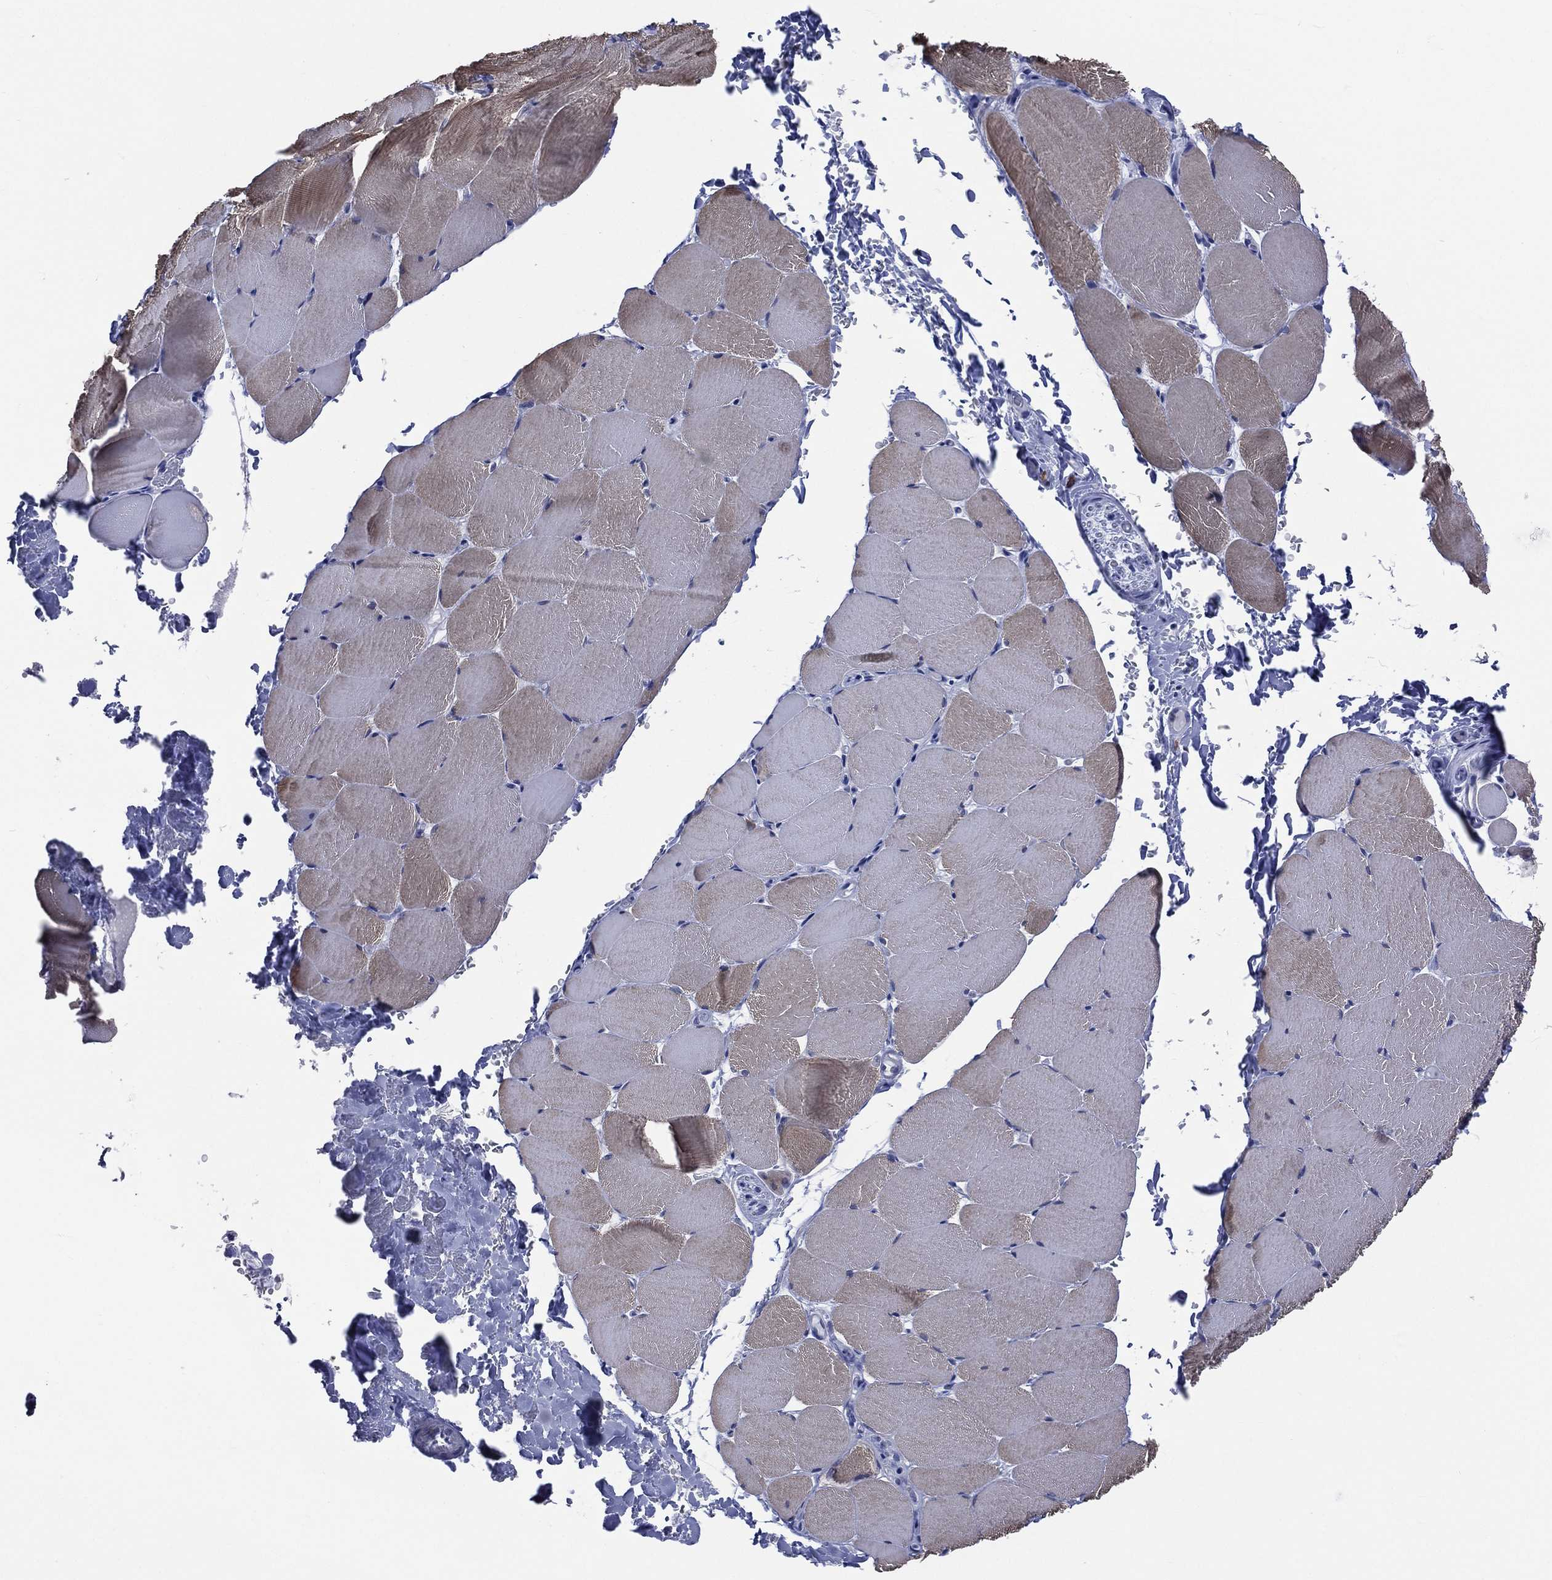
{"staining": {"intensity": "weak", "quantity": "25%-75%", "location": "cytoplasmic/membranous"}, "tissue": "skeletal muscle", "cell_type": "Myocytes", "image_type": "normal", "snomed": [{"axis": "morphology", "description": "Normal tissue, NOS"}, {"axis": "topography", "description": "Skeletal muscle"}], "caption": "Skeletal muscle stained for a protein (brown) shows weak cytoplasmic/membranous positive positivity in approximately 25%-75% of myocytes.", "gene": "AKAP3", "patient": {"sex": "female", "age": 37}}